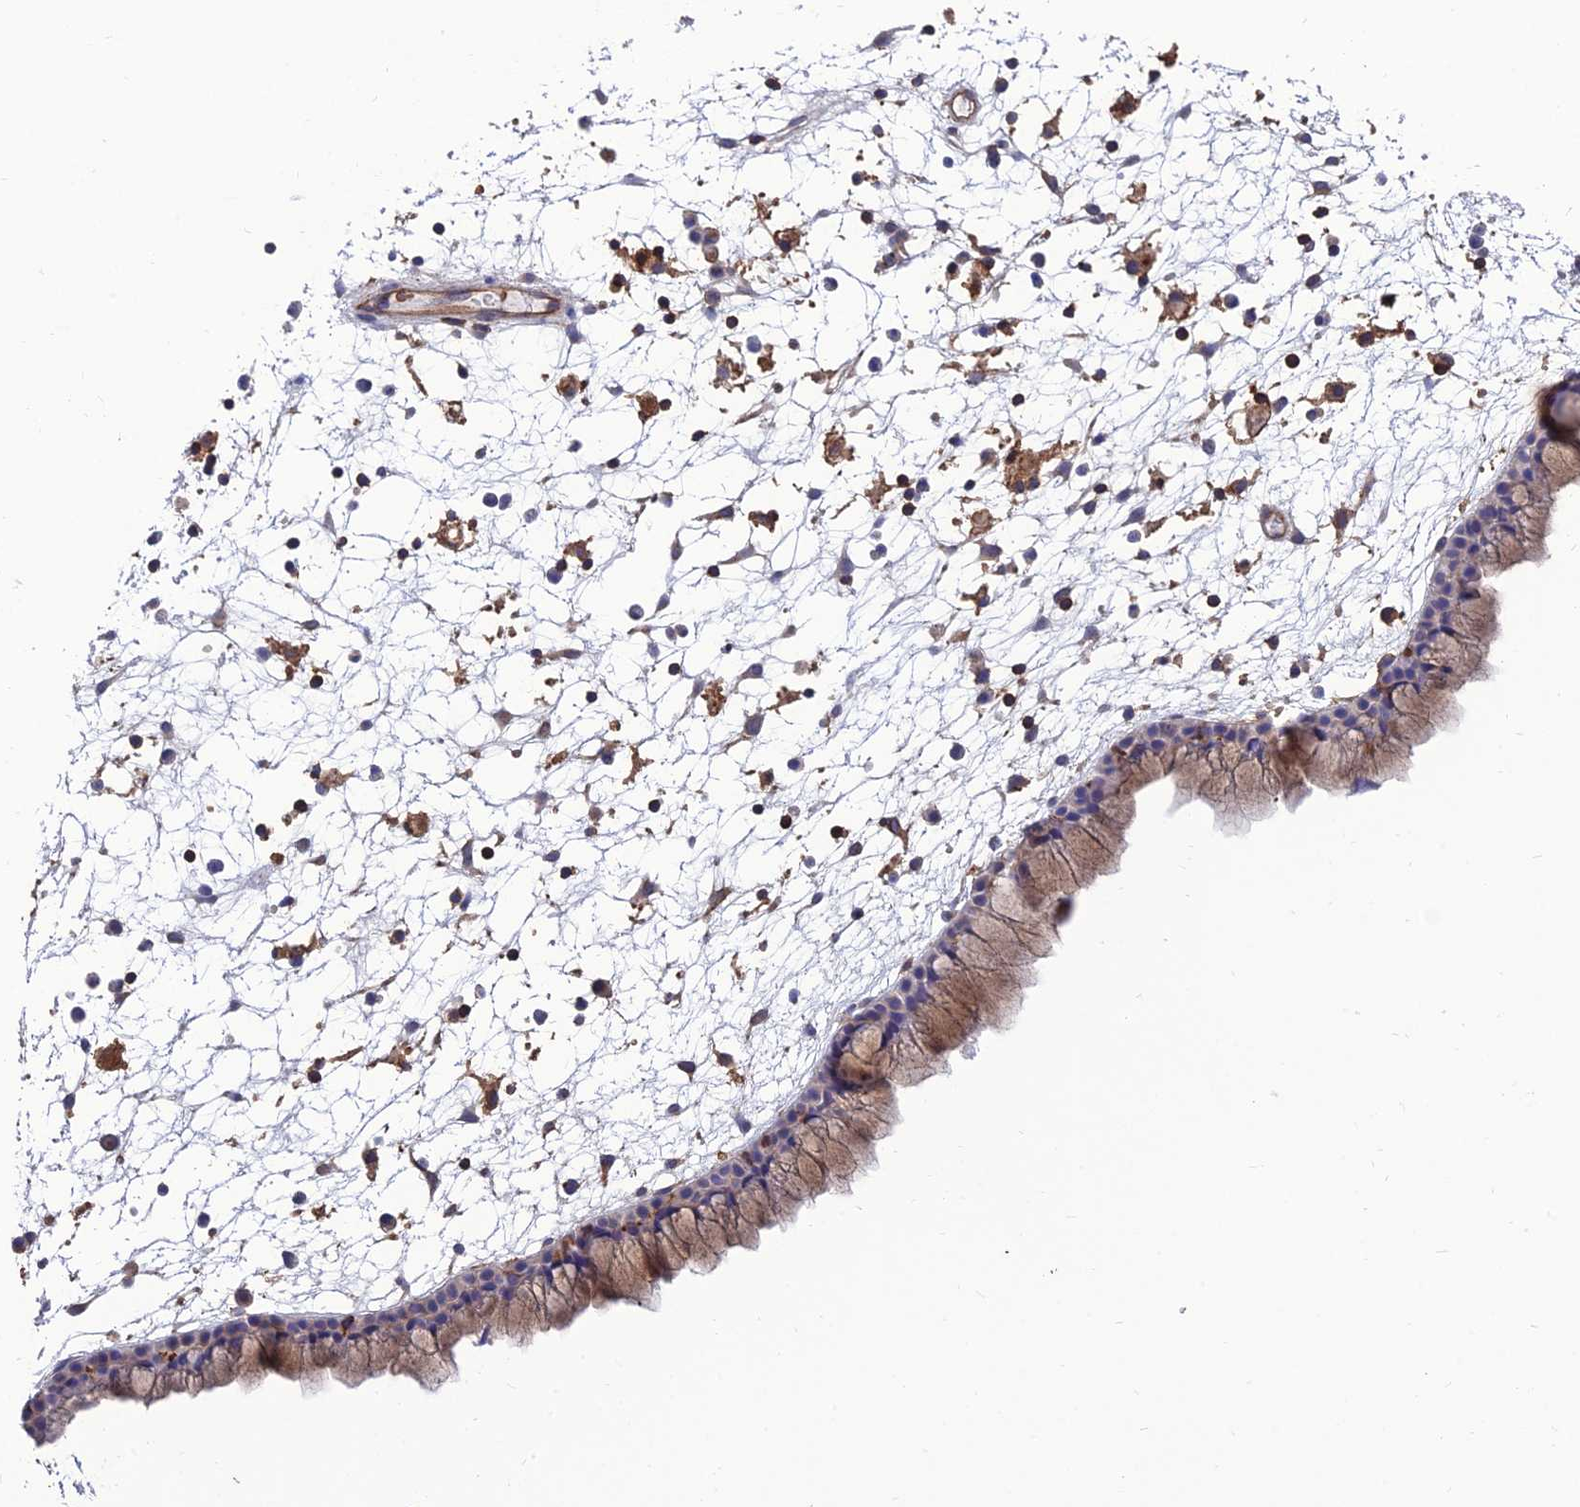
{"staining": {"intensity": "moderate", "quantity": "25%-75%", "location": "cytoplasmic/membranous"}, "tissue": "nasopharynx", "cell_type": "Respiratory epithelial cells", "image_type": "normal", "snomed": [{"axis": "morphology", "description": "Normal tissue, NOS"}, {"axis": "morphology", "description": "Inflammation, NOS"}, {"axis": "morphology", "description": "Malignant melanoma, Metastatic site"}, {"axis": "topography", "description": "Nasopharynx"}], "caption": "Protein expression analysis of unremarkable human nasopharynx reveals moderate cytoplasmic/membranous positivity in about 25%-75% of respiratory epithelial cells. The protein of interest is shown in brown color, while the nuclei are stained blue.", "gene": "PPP1R18", "patient": {"sex": "male", "age": 70}}